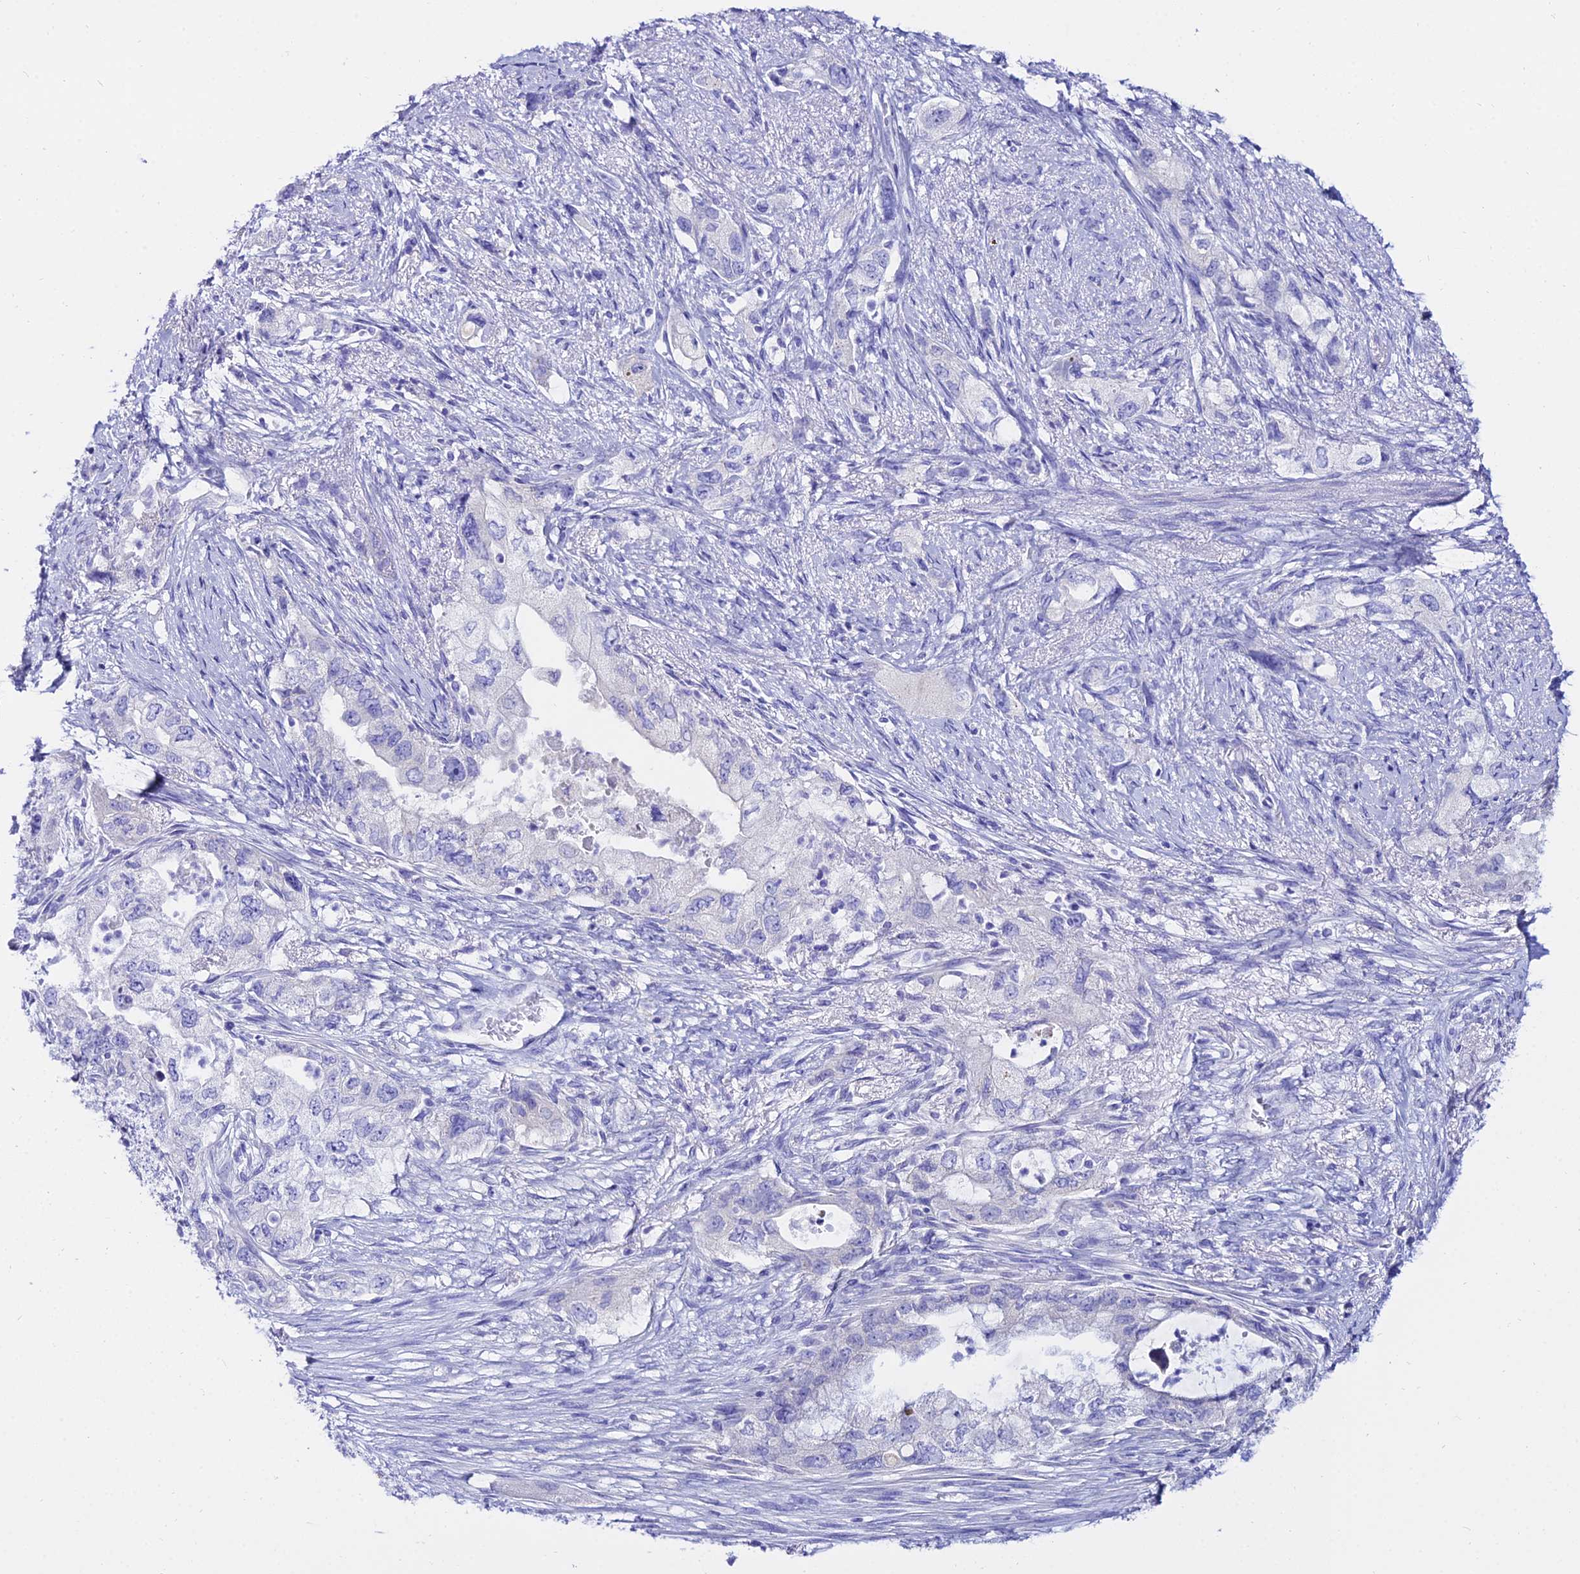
{"staining": {"intensity": "negative", "quantity": "none", "location": "none"}, "tissue": "pancreatic cancer", "cell_type": "Tumor cells", "image_type": "cancer", "snomed": [{"axis": "morphology", "description": "Adenocarcinoma, NOS"}, {"axis": "topography", "description": "Pancreas"}], "caption": "Immunohistochemistry histopathology image of human pancreatic adenocarcinoma stained for a protein (brown), which demonstrates no staining in tumor cells.", "gene": "OR4D5", "patient": {"sex": "female", "age": 73}}